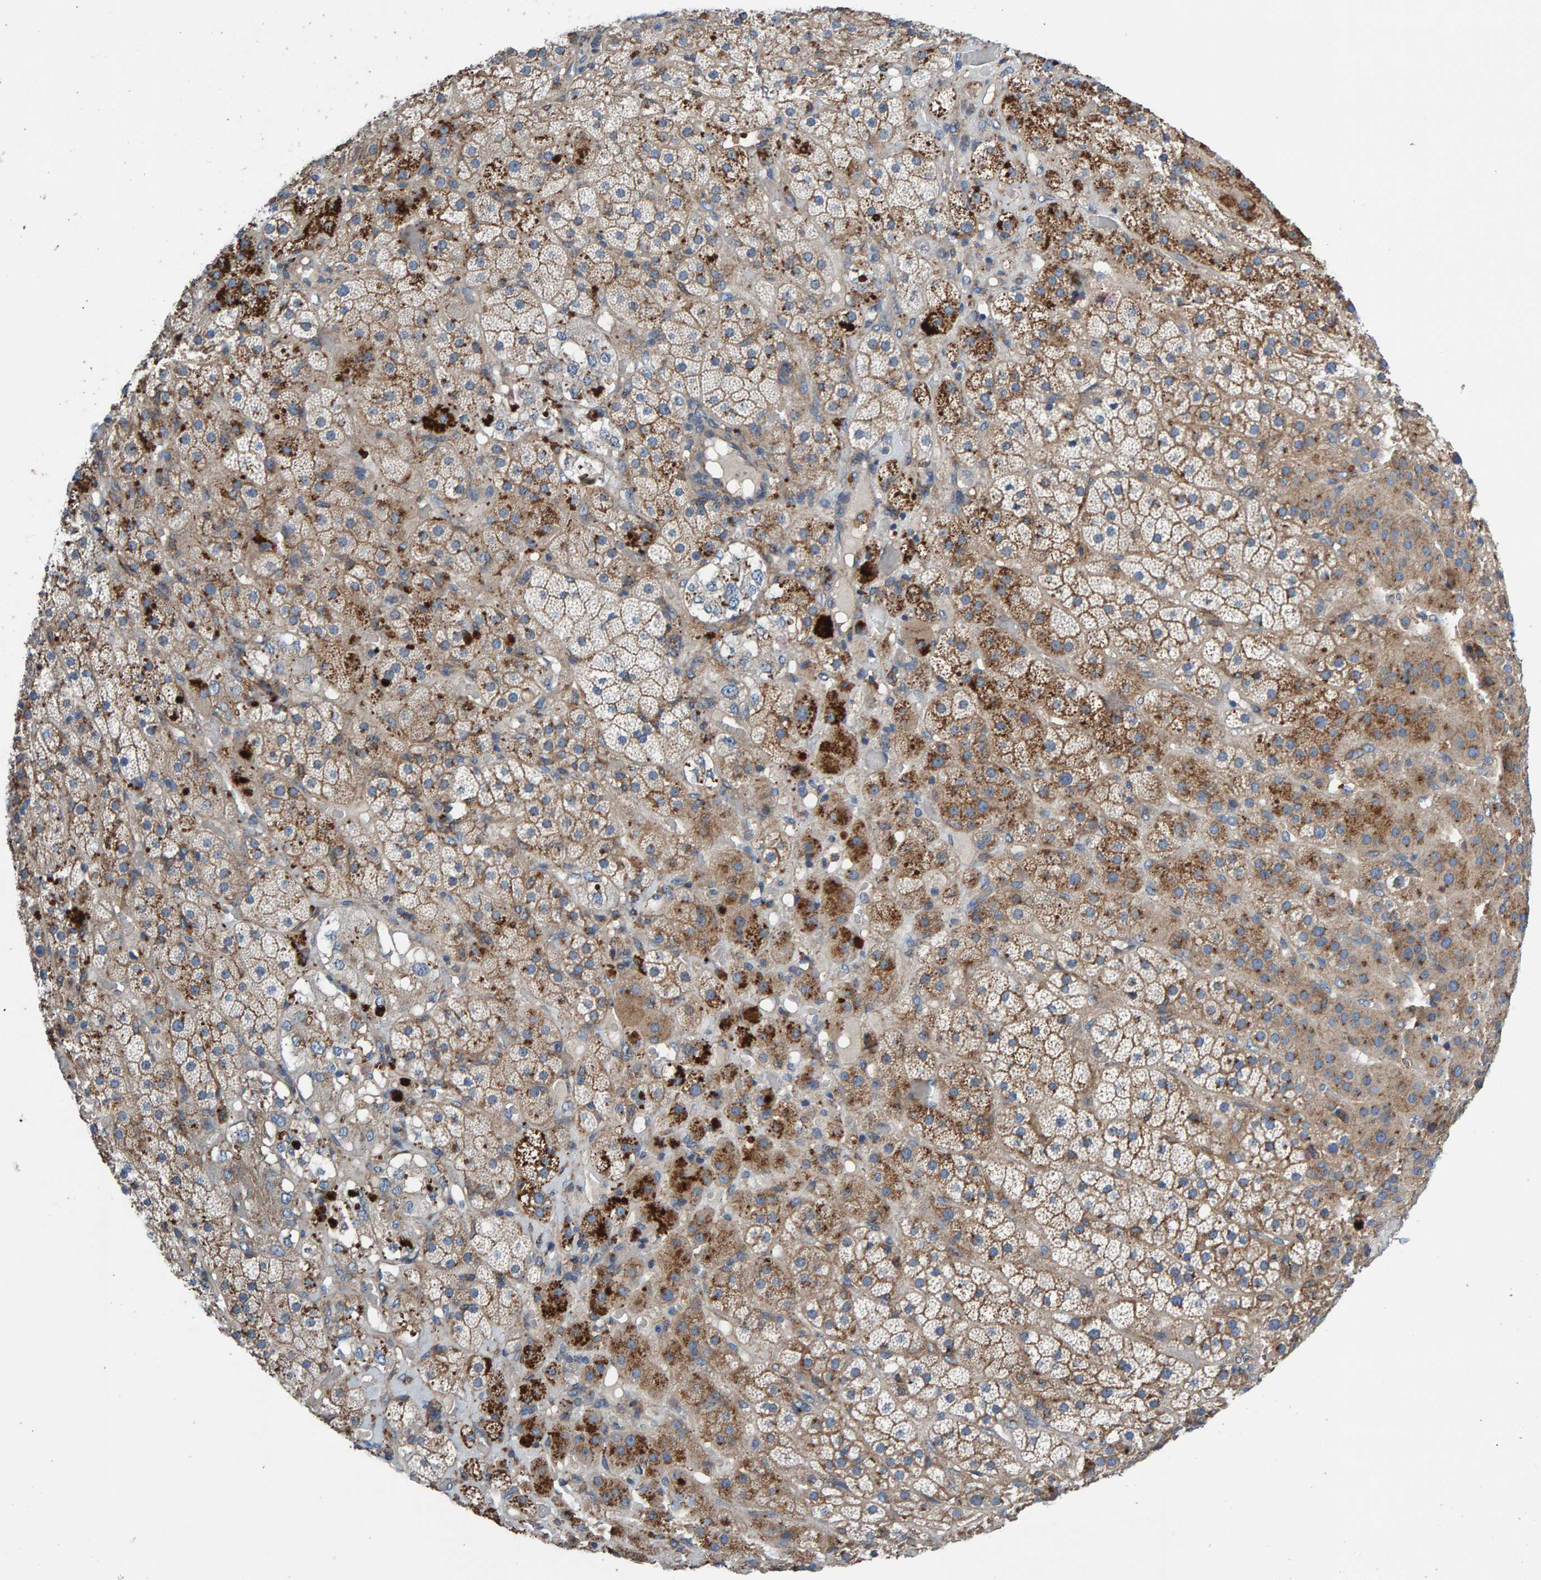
{"staining": {"intensity": "moderate", "quantity": ">75%", "location": "cytoplasmic/membranous"}, "tissue": "adrenal gland", "cell_type": "Glandular cells", "image_type": "normal", "snomed": [{"axis": "morphology", "description": "Normal tissue, NOS"}, {"axis": "topography", "description": "Adrenal gland"}], "caption": "A histopathology image of human adrenal gland stained for a protein shows moderate cytoplasmic/membranous brown staining in glandular cells.", "gene": "MKLN1", "patient": {"sex": "male", "age": 57}}